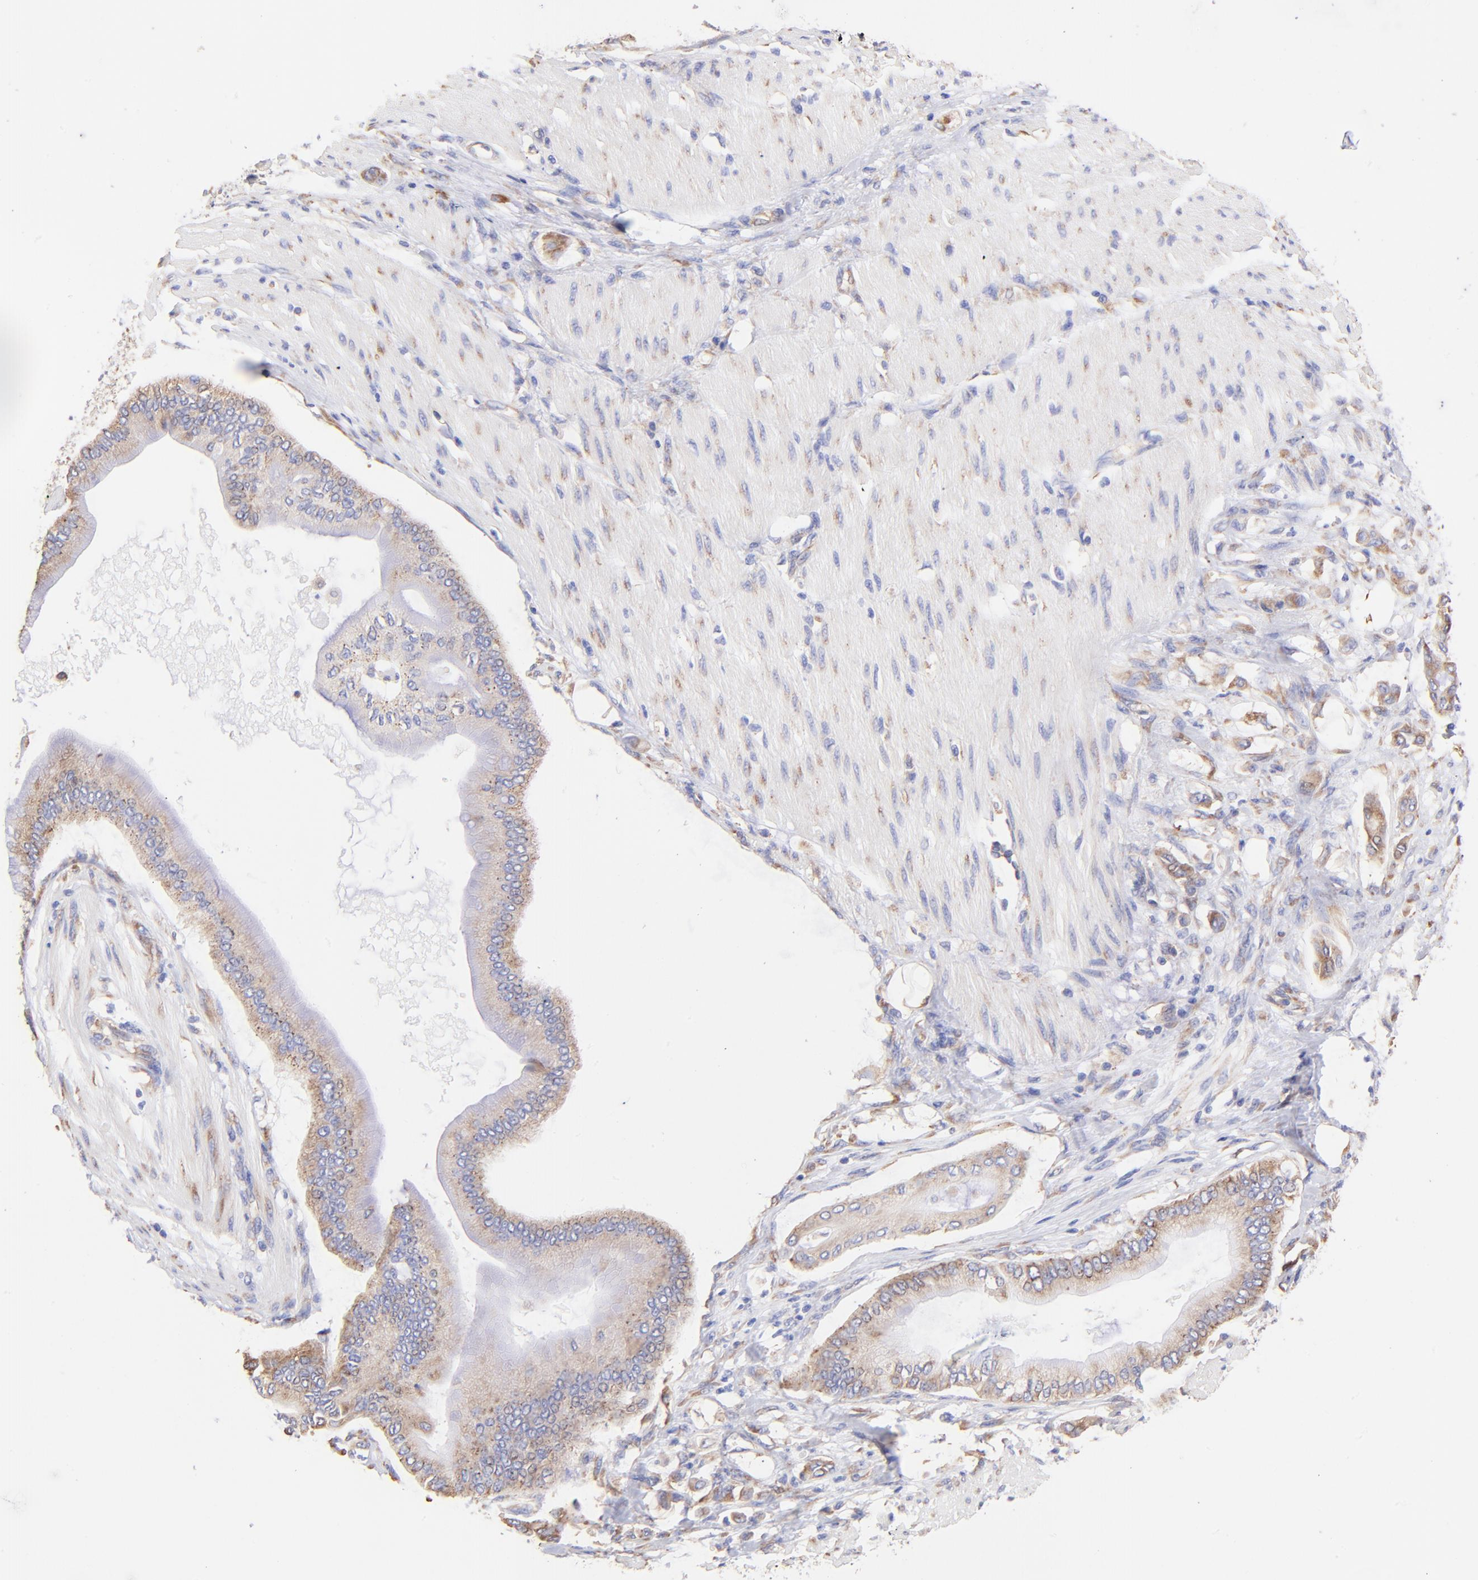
{"staining": {"intensity": "moderate", "quantity": "25%-75%", "location": "cytoplasmic/membranous"}, "tissue": "pancreatic cancer", "cell_type": "Tumor cells", "image_type": "cancer", "snomed": [{"axis": "morphology", "description": "Adenocarcinoma, NOS"}, {"axis": "morphology", "description": "Adenocarcinoma, metastatic, NOS"}, {"axis": "topography", "description": "Lymph node"}, {"axis": "topography", "description": "Pancreas"}, {"axis": "topography", "description": "Duodenum"}], "caption": "Immunohistochemistry (DAB) staining of human pancreatic adenocarcinoma exhibits moderate cytoplasmic/membranous protein positivity in approximately 25%-75% of tumor cells.", "gene": "RPL30", "patient": {"sex": "female", "age": 64}}